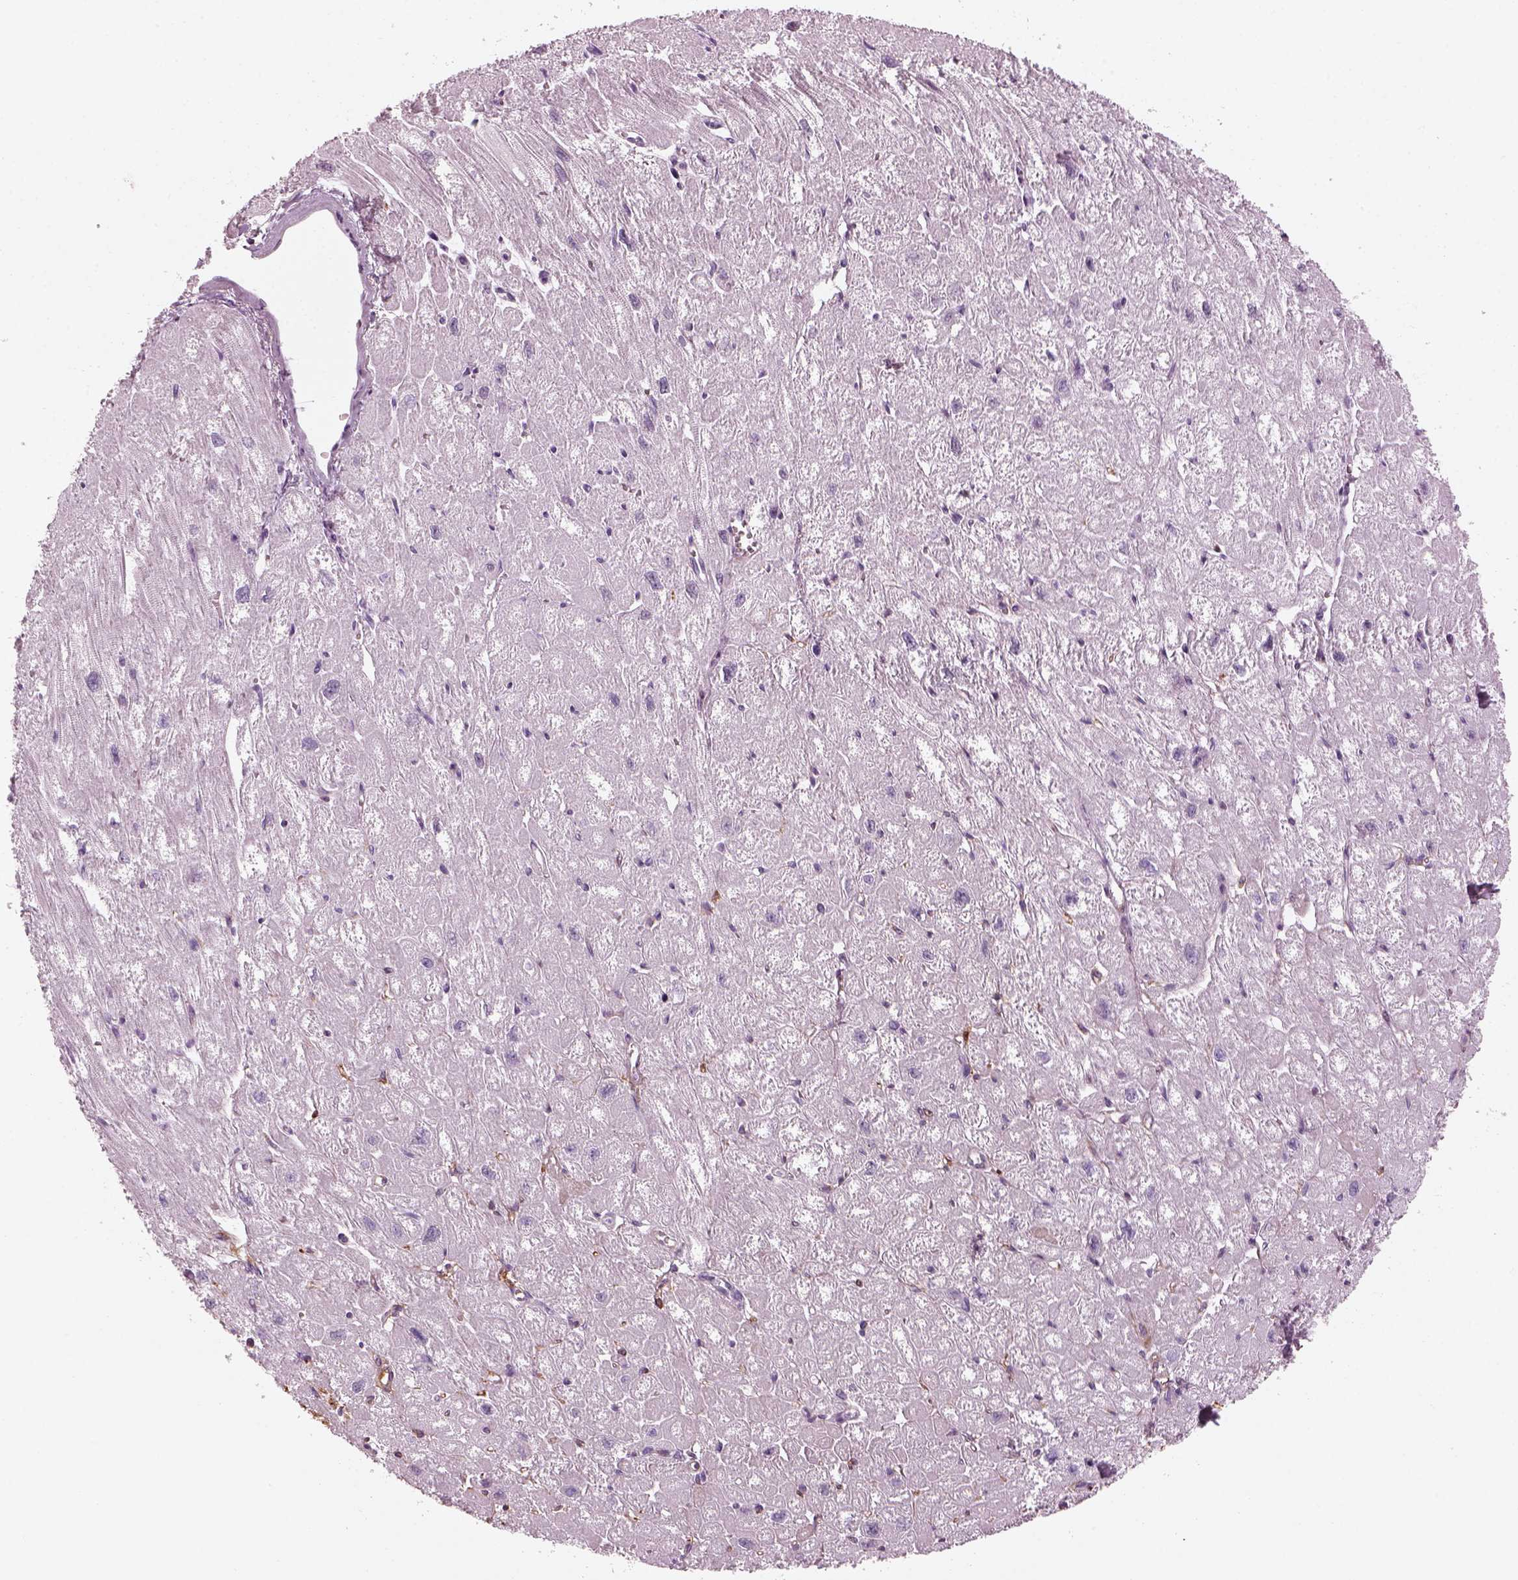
{"staining": {"intensity": "negative", "quantity": "none", "location": "none"}, "tissue": "heart muscle", "cell_type": "Cardiomyocytes", "image_type": "normal", "snomed": [{"axis": "morphology", "description": "Normal tissue, NOS"}, {"axis": "topography", "description": "Heart"}], "caption": "High magnification brightfield microscopy of normal heart muscle stained with DAB (3,3'-diaminobenzidine) (brown) and counterstained with hematoxylin (blue): cardiomyocytes show no significant staining. Brightfield microscopy of immunohistochemistry stained with DAB (brown) and hematoxylin (blue), captured at high magnification.", "gene": "PABPC1L2A", "patient": {"sex": "male", "age": 61}}